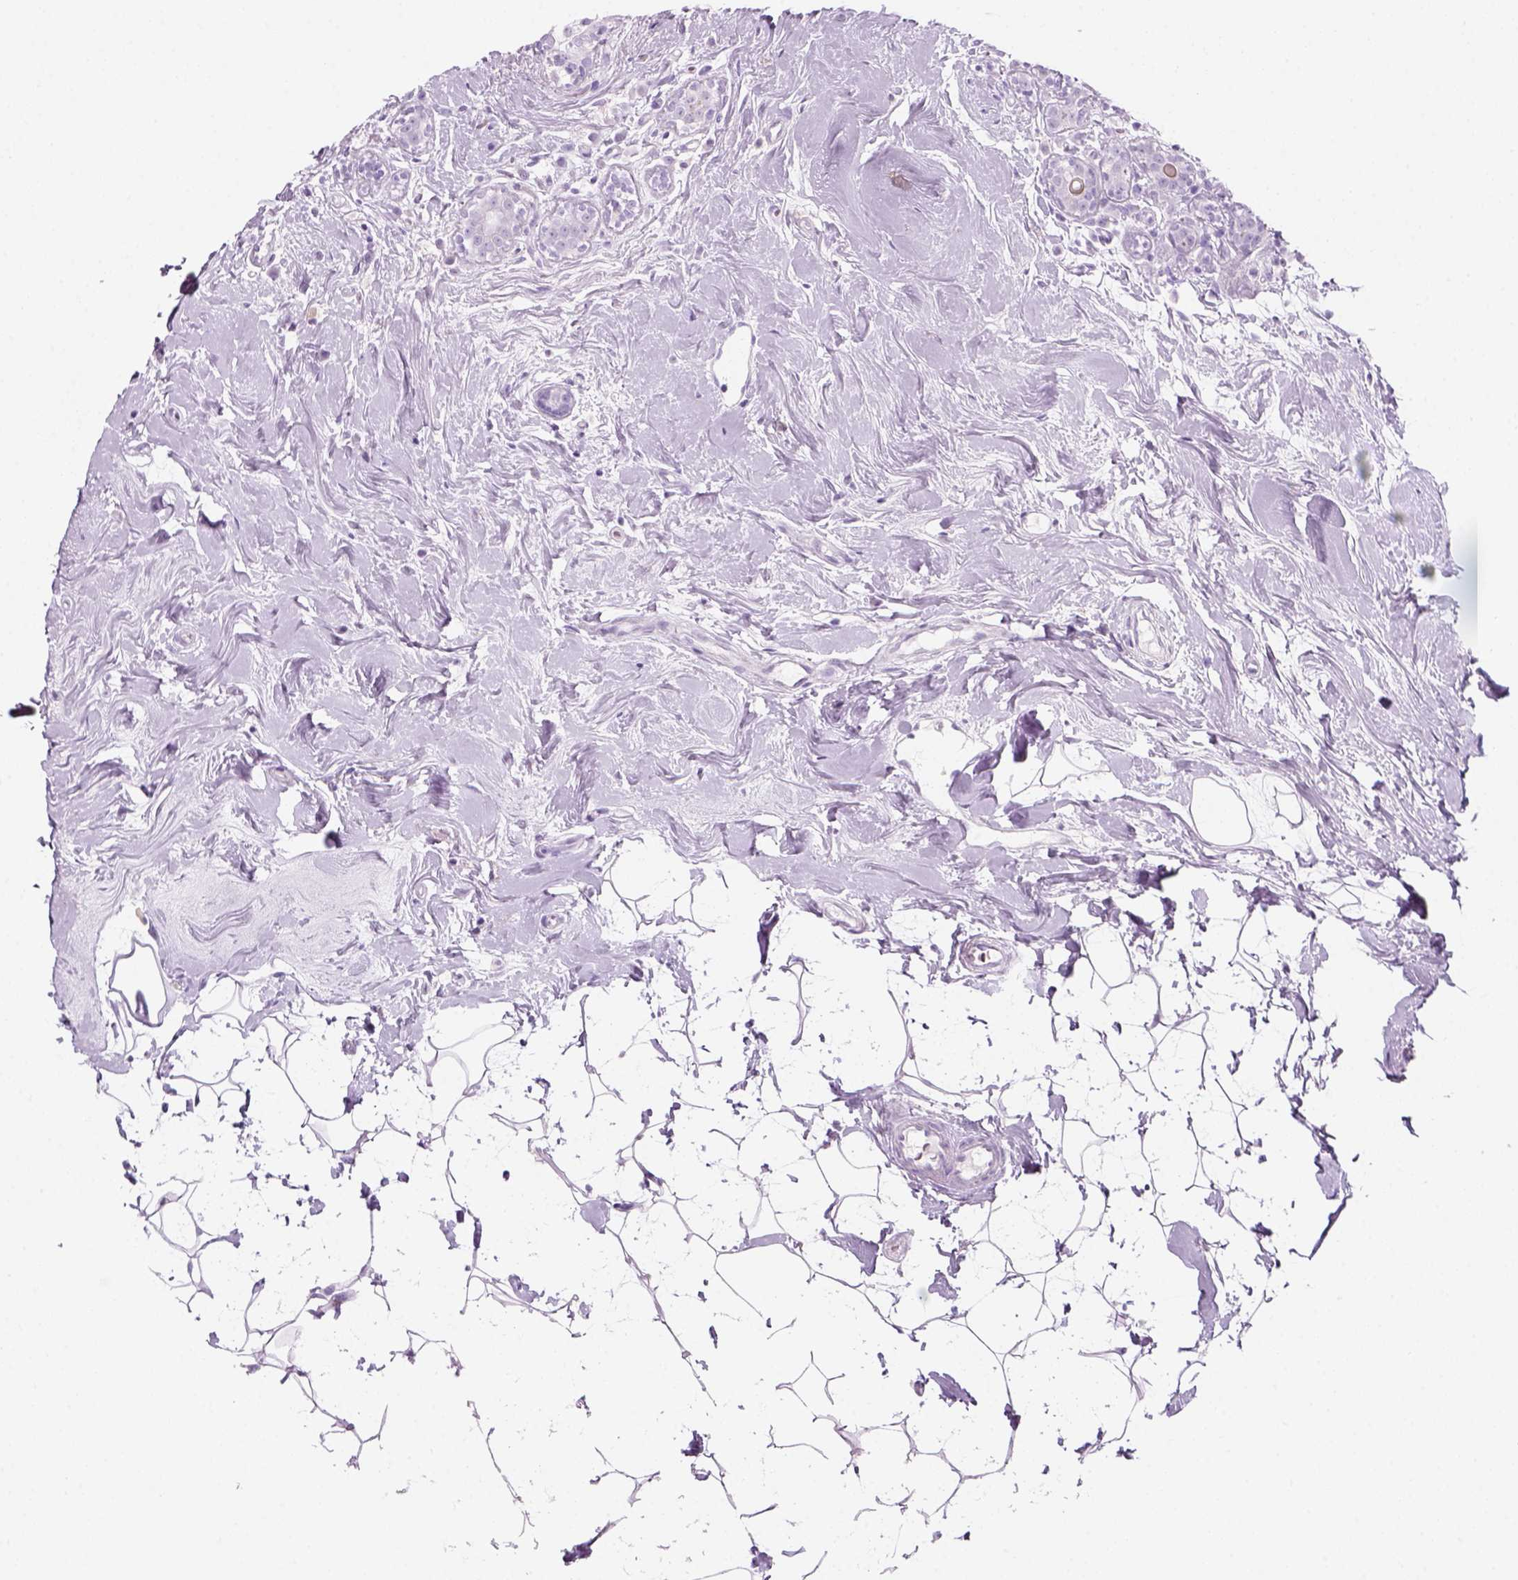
{"staining": {"intensity": "negative", "quantity": "none", "location": "none"}, "tissue": "breast cancer", "cell_type": "Tumor cells", "image_type": "cancer", "snomed": [{"axis": "morphology", "description": "Normal tissue, NOS"}, {"axis": "morphology", "description": "Duct carcinoma"}, {"axis": "topography", "description": "Breast"}], "caption": "This is an immunohistochemistry (IHC) micrograph of breast intraductal carcinoma. There is no staining in tumor cells.", "gene": "KRTAP11-1", "patient": {"sex": "female", "age": 43}}